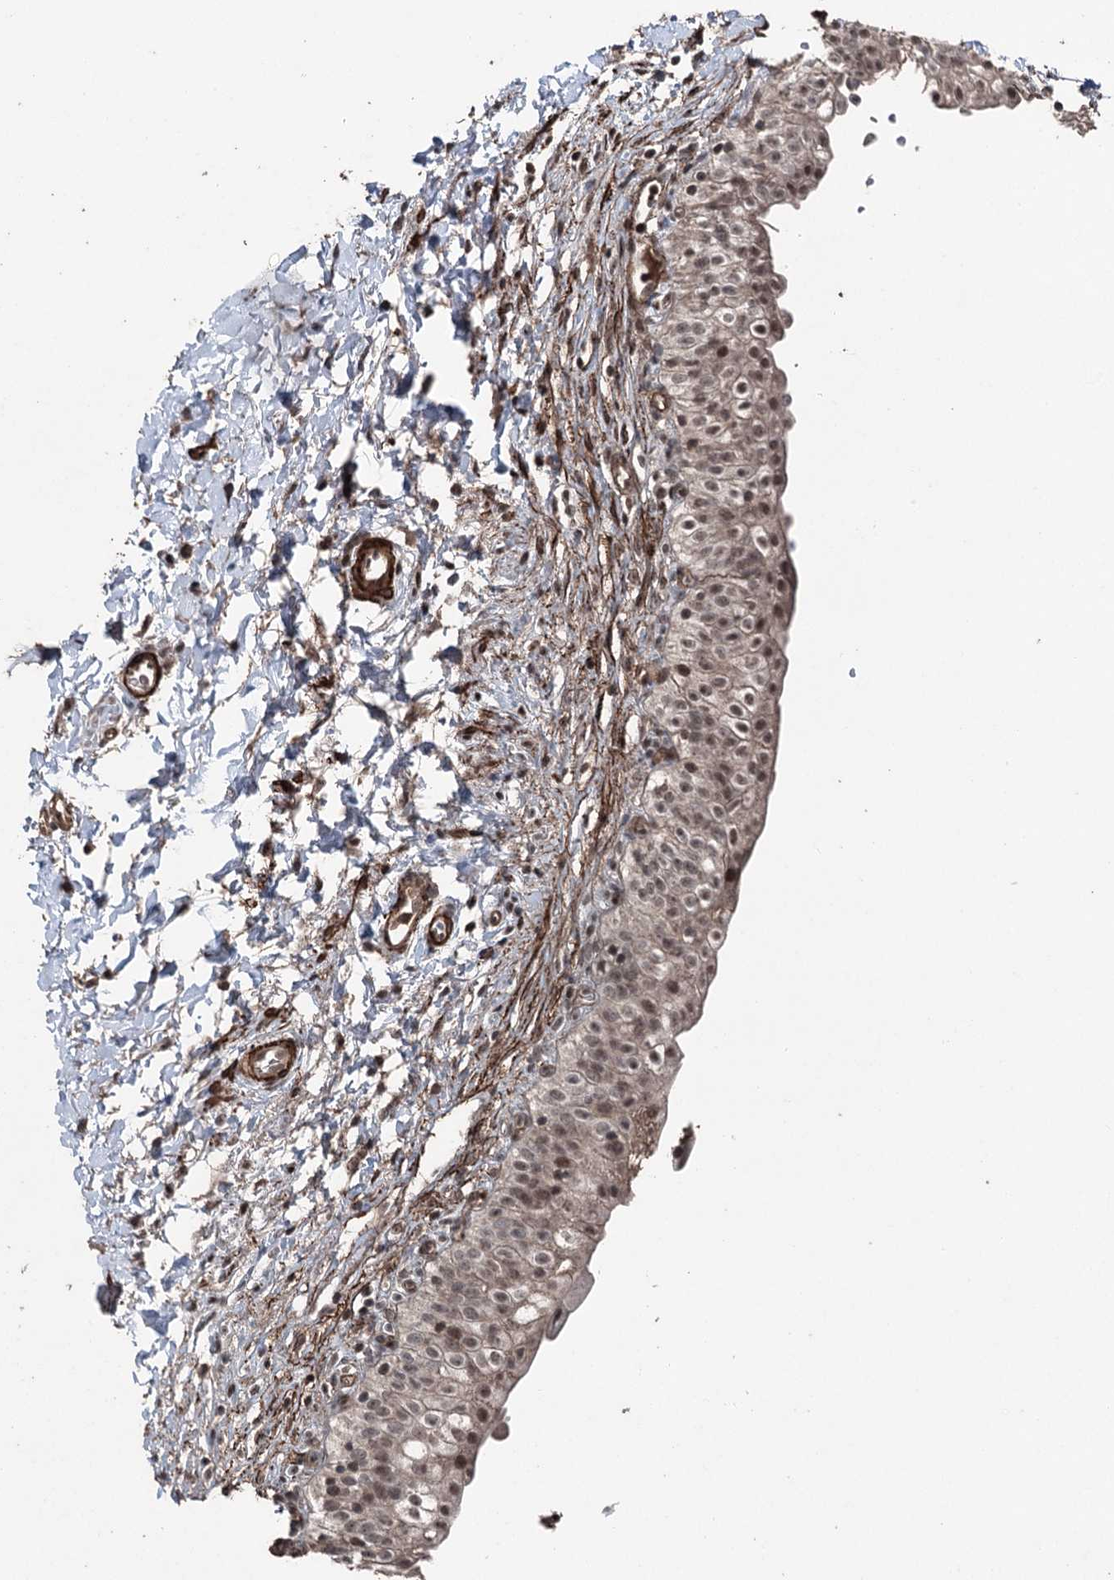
{"staining": {"intensity": "moderate", "quantity": "25%-75%", "location": "nuclear"}, "tissue": "urinary bladder", "cell_type": "Urothelial cells", "image_type": "normal", "snomed": [{"axis": "morphology", "description": "Normal tissue, NOS"}, {"axis": "topography", "description": "Urinary bladder"}], "caption": "The photomicrograph shows immunohistochemical staining of benign urinary bladder. There is moderate nuclear staining is present in about 25%-75% of urothelial cells. (Brightfield microscopy of DAB IHC at high magnification).", "gene": "CCDC82", "patient": {"sex": "male", "age": 55}}